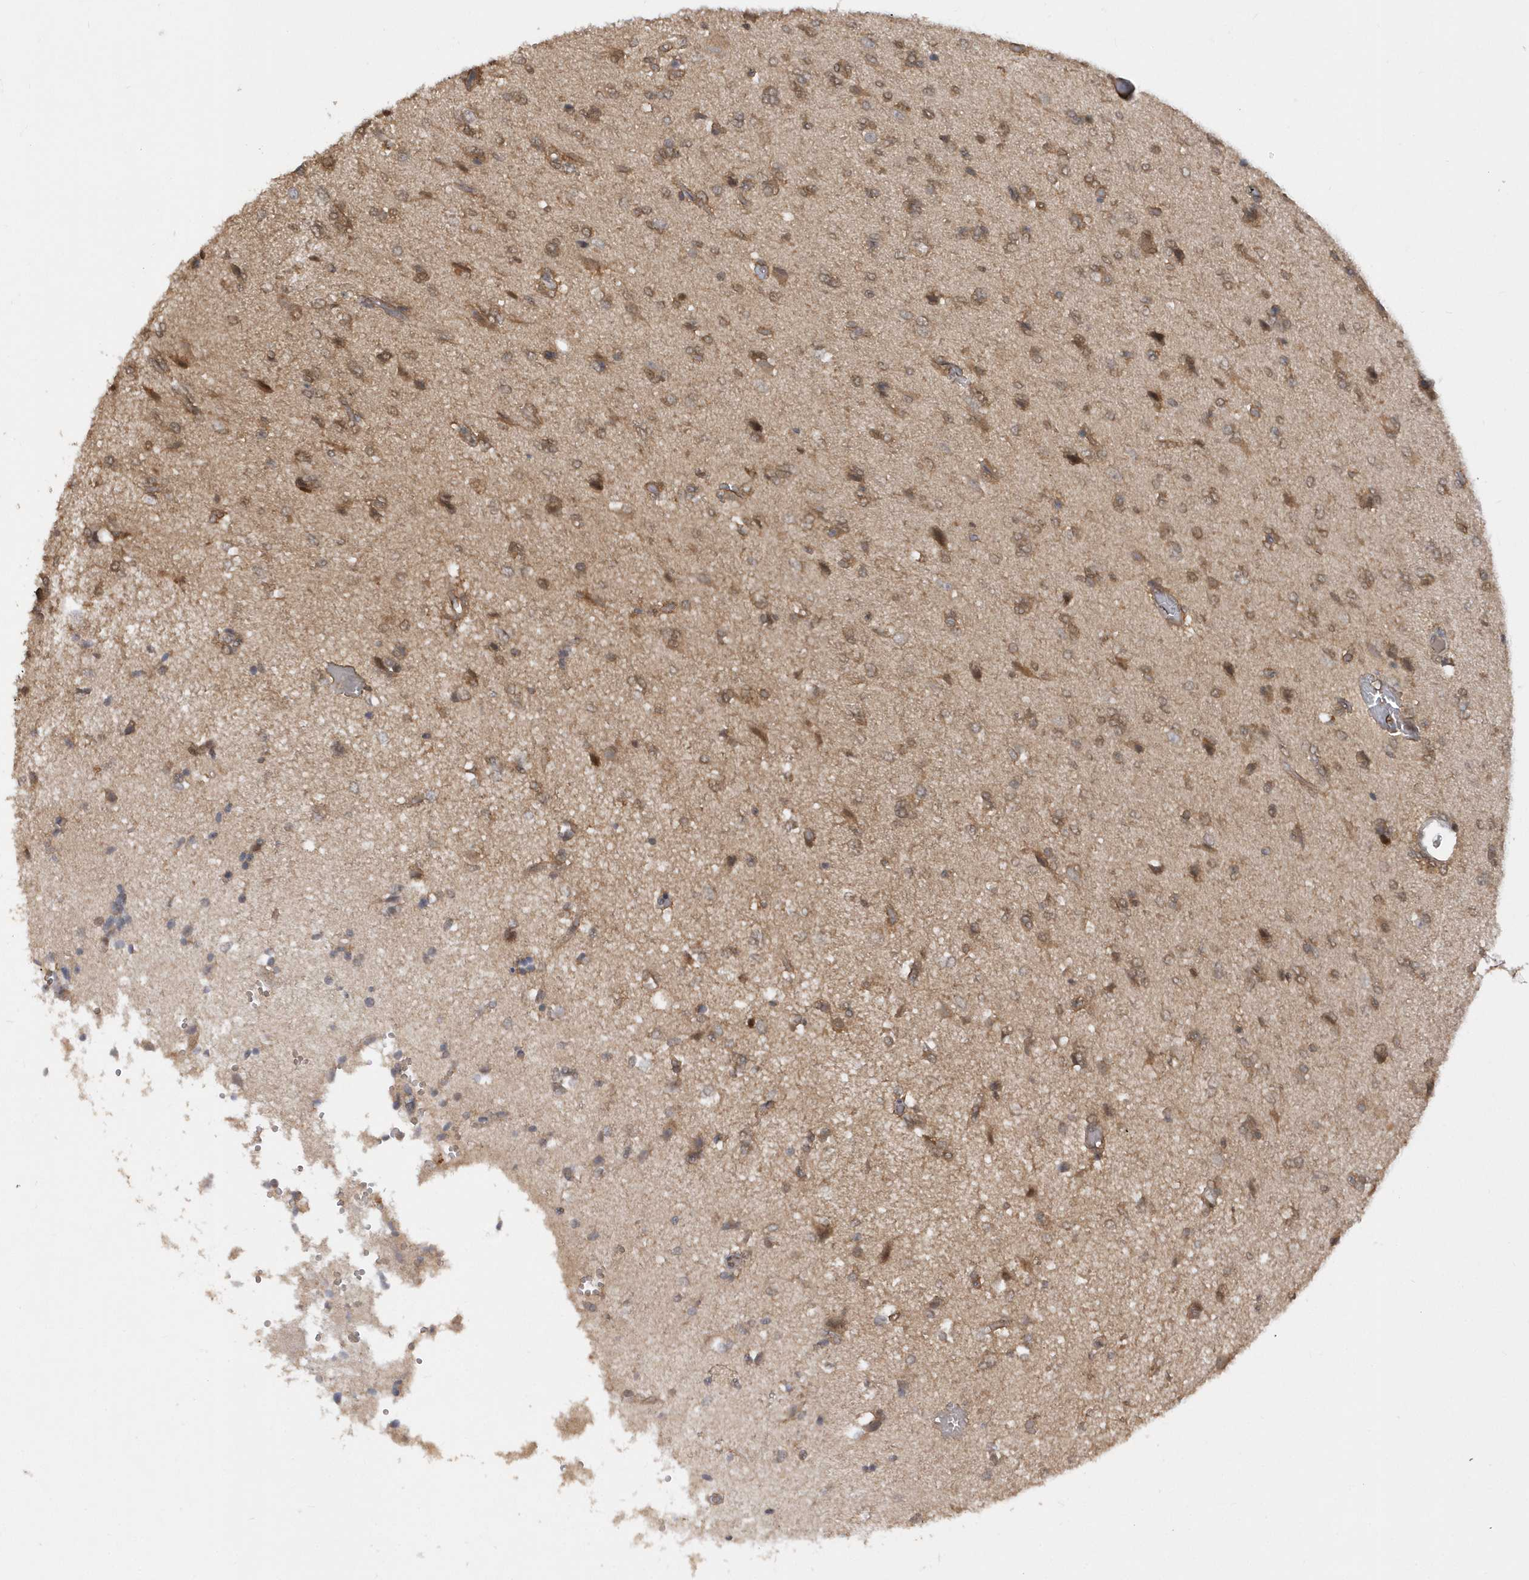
{"staining": {"intensity": "moderate", "quantity": ">75%", "location": "cytoplasmic/membranous"}, "tissue": "glioma", "cell_type": "Tumor cells", "image_type": "cancer", "snomed": [{"axis": "morphology", "description": "Glioma, malignant, High grade"}, {"axis": "topography", "description": "Brain"}], "caption": "Glioma was stained to show a protein in brown. There is medium levels of moderate cytoplasmic/membranous staining in approximately >75% of tumor cells.", "gene": "RPE", "patient": {"sex": "female", "age": 59}}